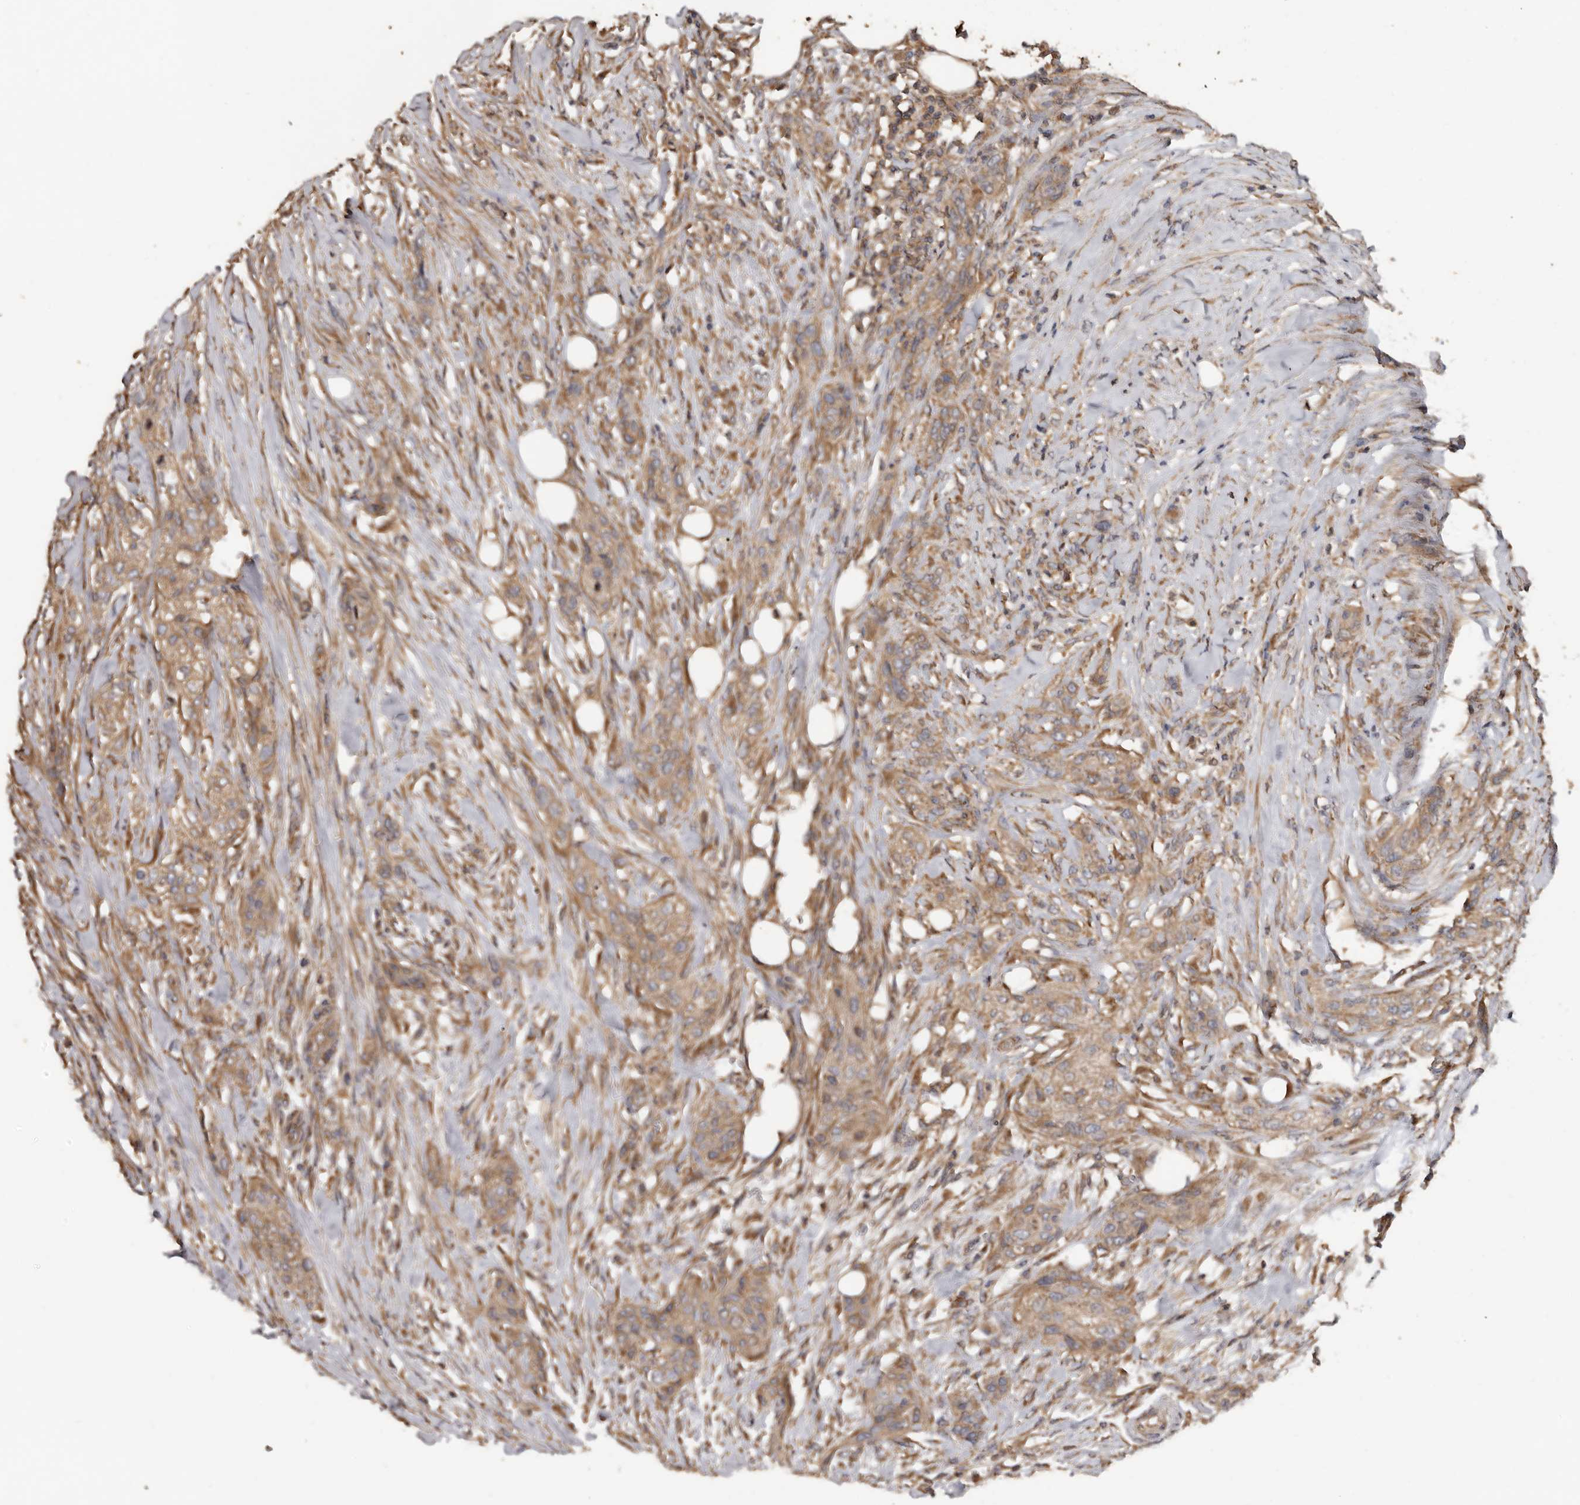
{"staining": {"intensity": "moderate", "quantity": ">75%", "location": "cytoplasmic/membranous"}, "tissue": "urothelial cancer", "cell_type": "Tumor cells", "image_type": "cancer", "snomed": [{"axis": "morphology", "description": "Urothelial carcinoma, High grade"}, {"axis": "topography", "description": "Urinary bladder"}], "caption": "High-grade urothelial carcinoma stained with immunohistochemistry (IHC) displays moderate cytoplasmic/membranous staining in about >75% of tumor cells.", "gene": "FLCN", "patient": {"sex": "male", "age": 35}}